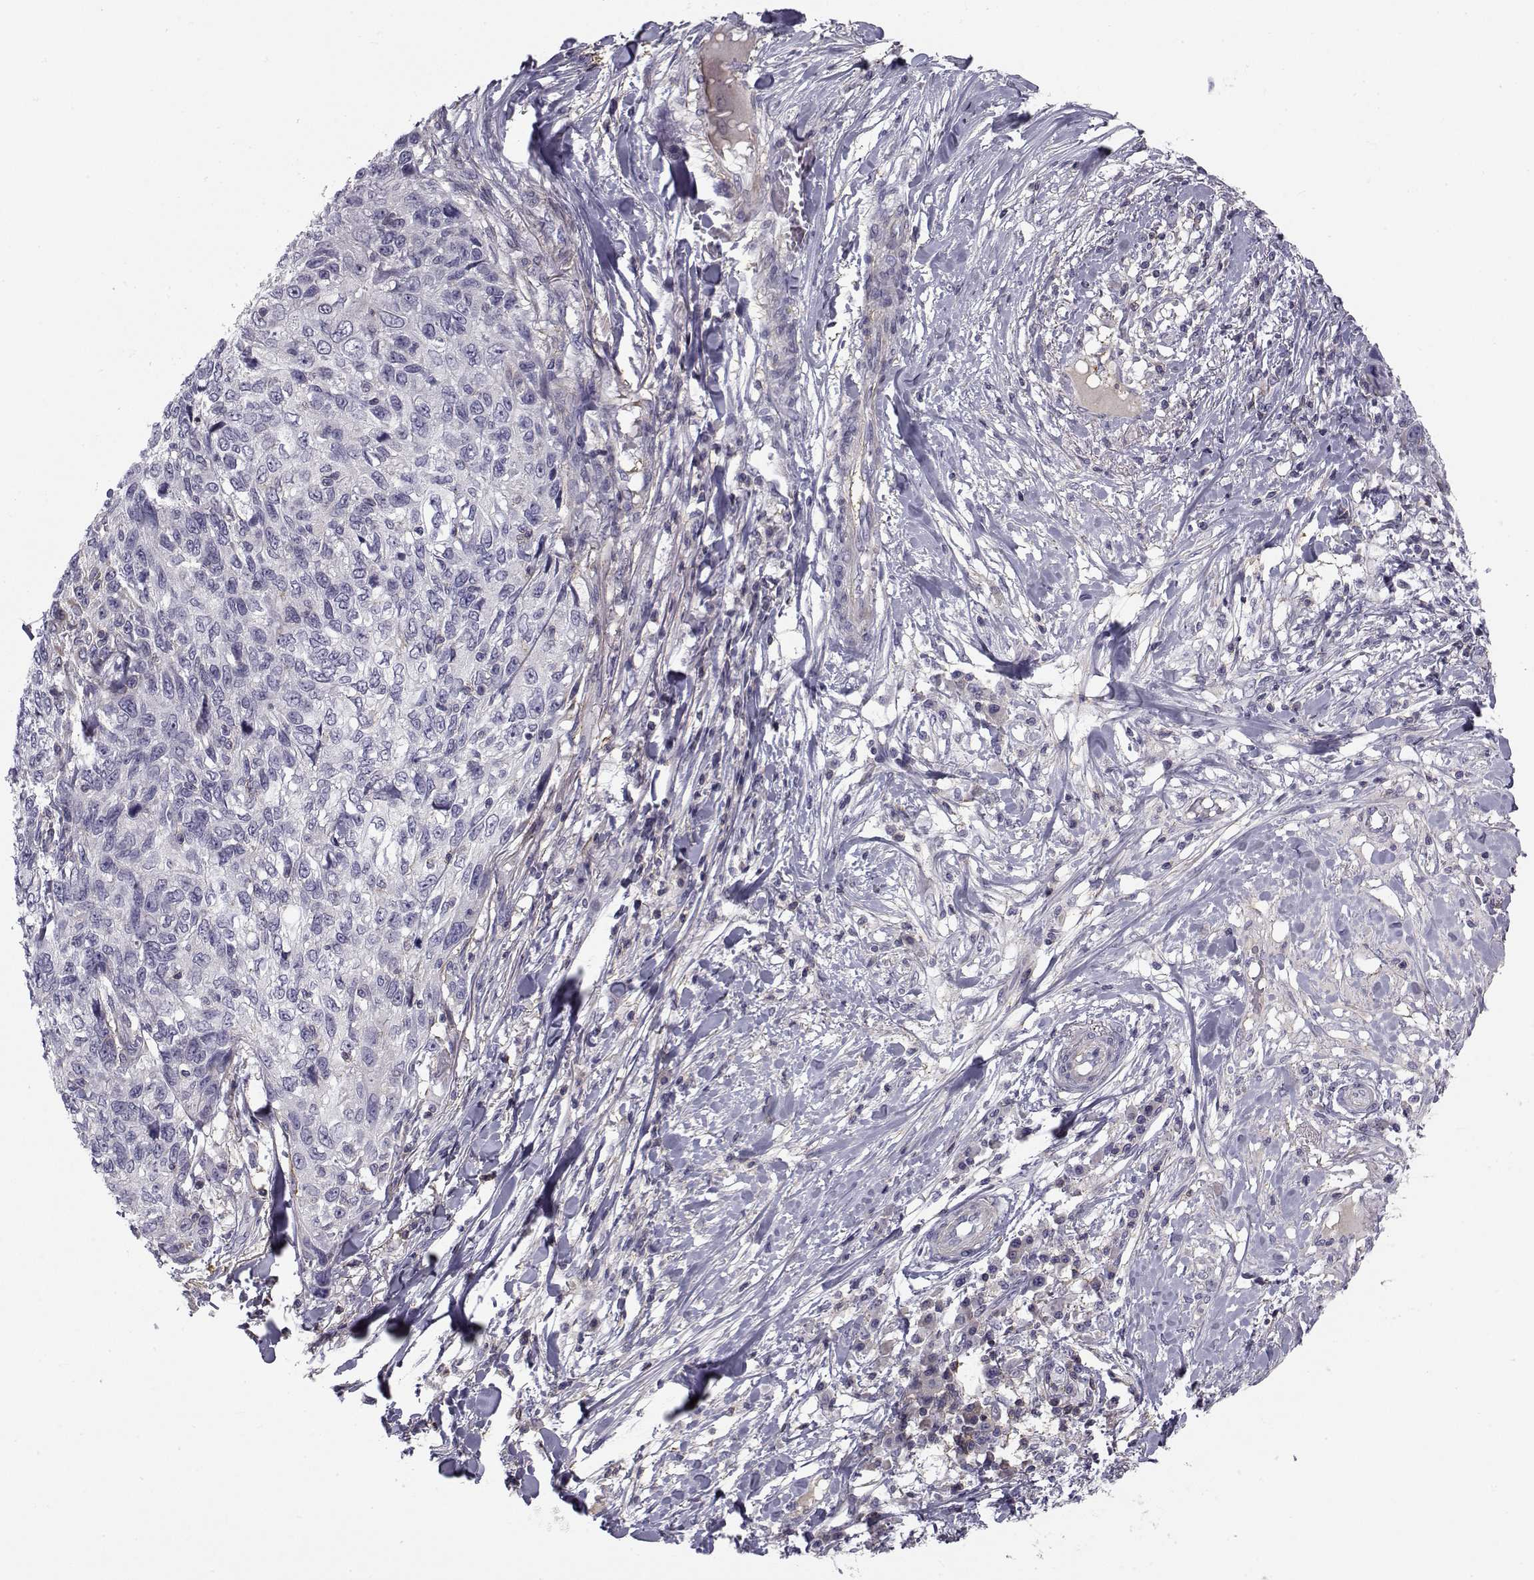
{"staining": {"intensity": "negative", "quantity": "none", "location": "none"}, "tissue": "skin cancer", "cell_type": "Tumor cells", "image_type": "cancer", "snomed": [{"axis": "morphology", "description": "Squamous cell carcinoma, NOS"}, {"axis": "topography", "description": "Skin"}], "caption": "Immunohistochemical staining of skin squamous cell carcinoma exhibits no significant positivity in tumor cells. Nuclei are stained in blue.", "gene": "LRRC27", "patient": {"sex": "male", "age": 92}}